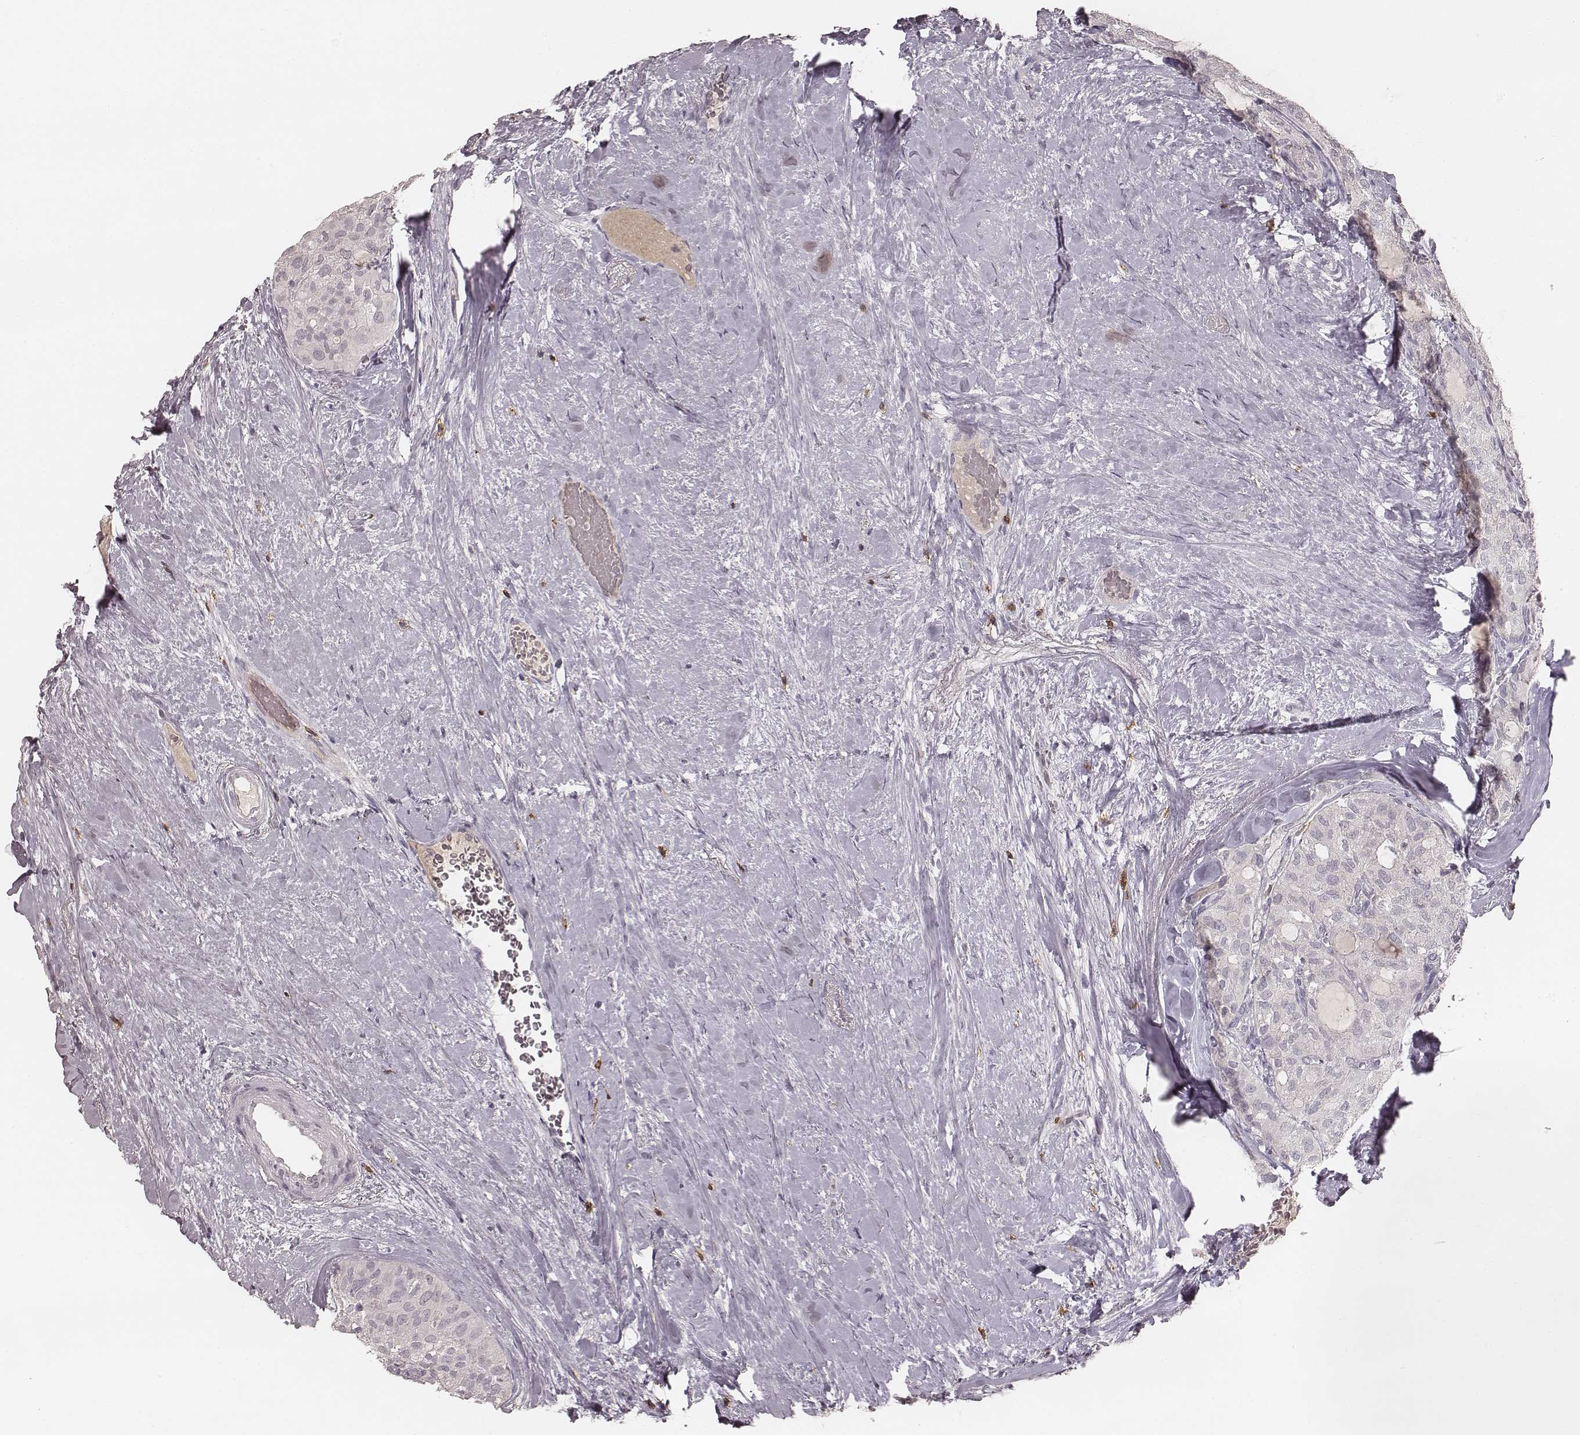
{"staining": {"intensity": "negative", "quantity": "none", "location": "none"}, "tissue": "thyroid cancer", "cell_type": "Tumor cells", "image_type": "cancer", "snomed": [{"axis": "morphology", "description": "Follicular adenoma carcinoma, NOS"}, {"axis": "topography", "description": "Thyroid gland"}], "caption": "There is no significant staining in tumor cells of follicular adenoma carcinoma (thyroid).", "gene": "CD8A", "patient": {"sex": "male", "age": 75}}